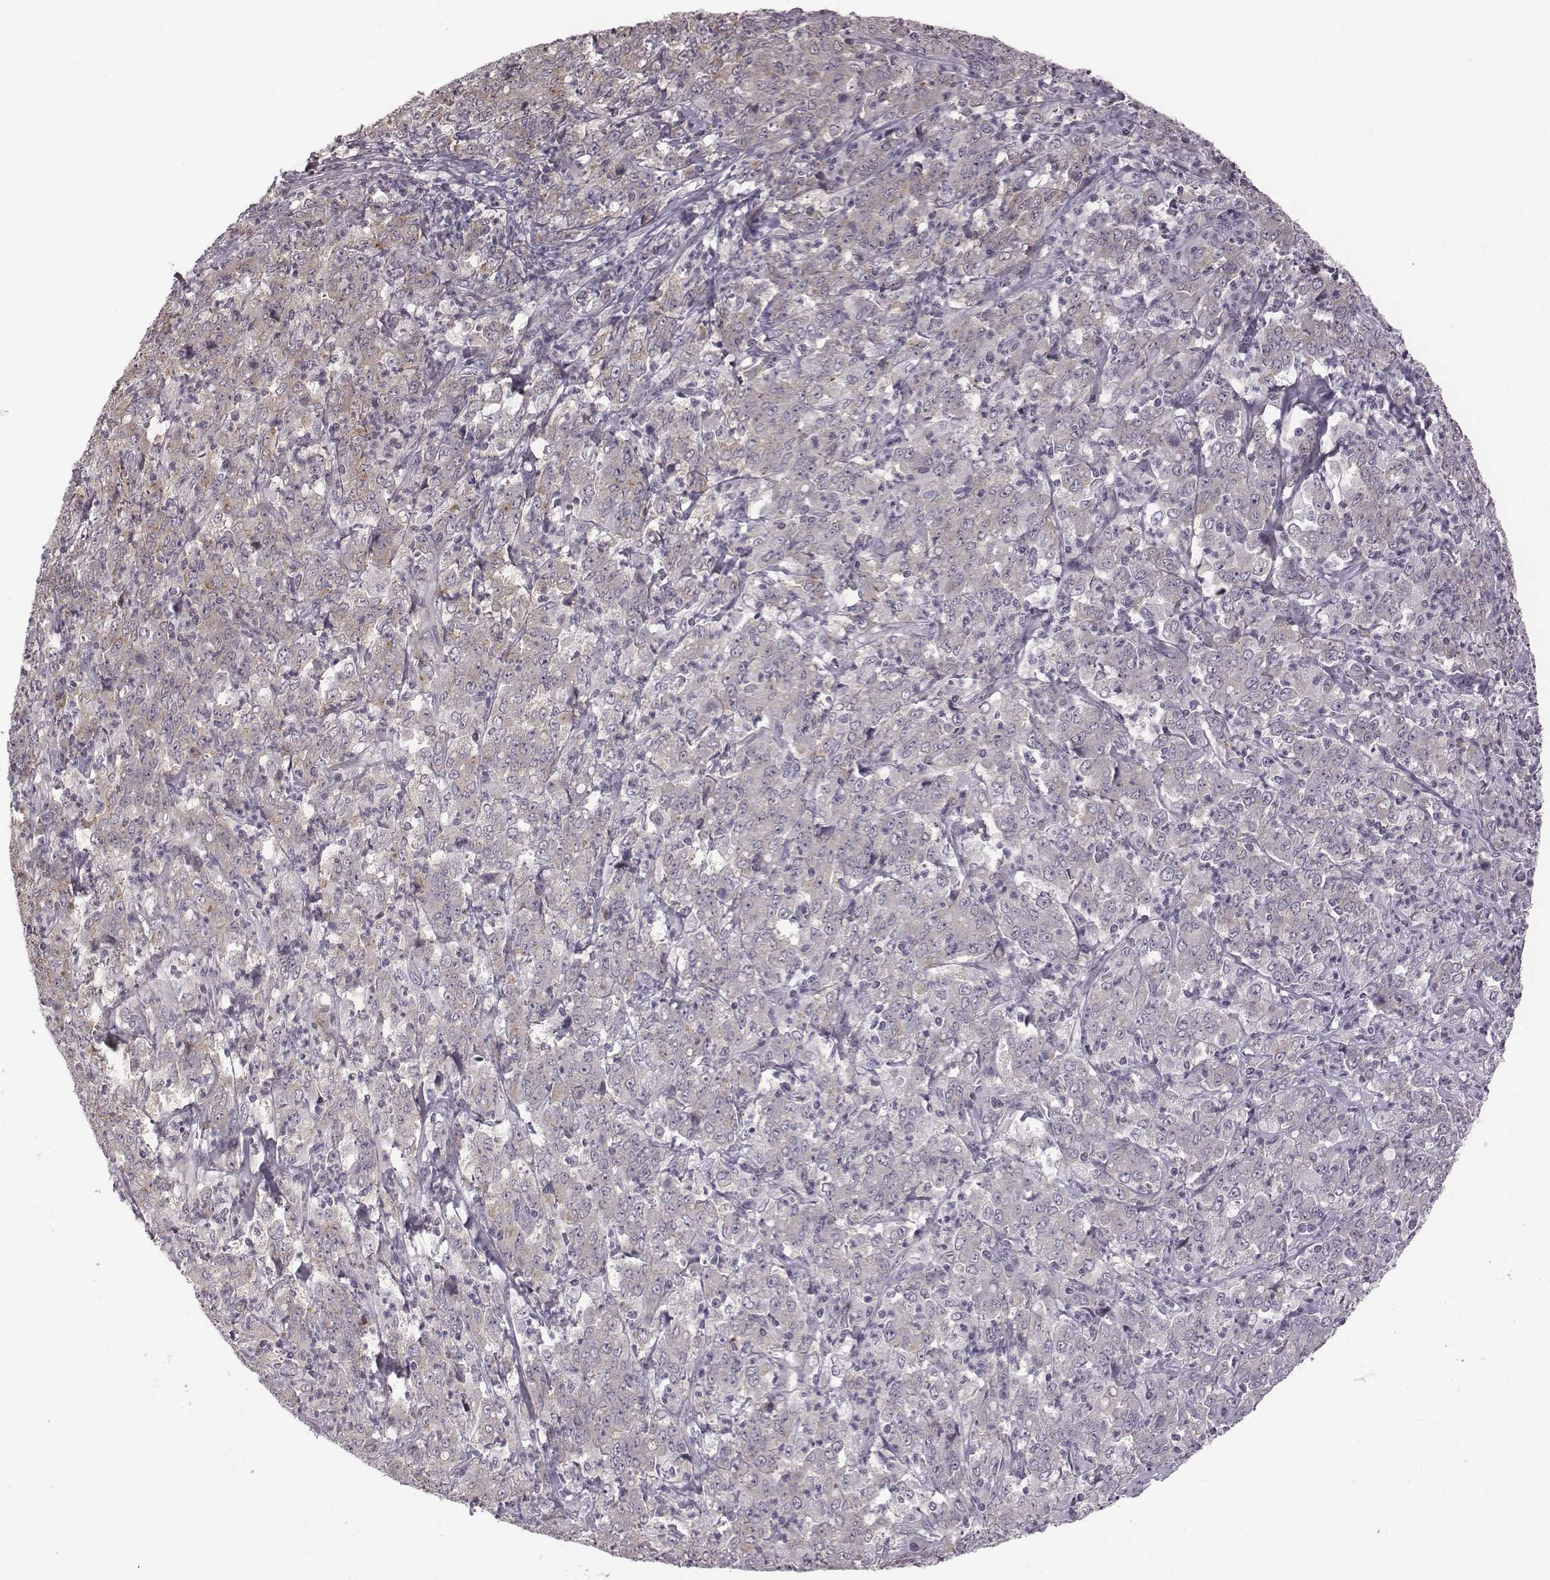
{"staining": {"intensity": "weak", "quantity": "<25%", "location": "cytoplasmic/membranous"}, "tissue": "stomach cancer", "cell_type": "Tumor cells", "image_type": "cancer", "snomed": [{"axis": "morphology", "description": "Adenocarcinoma, NOS"}, {"axis": "topography", "description": "Stomach, lower"}], "caption": "This is an immunohistochemistry (IHC) micrograph of human adenocarcinoma (stomach). There is no staining in tumor cells.", "gene": "BICDL1", "patient": {"sex": "female", "age": 71}}